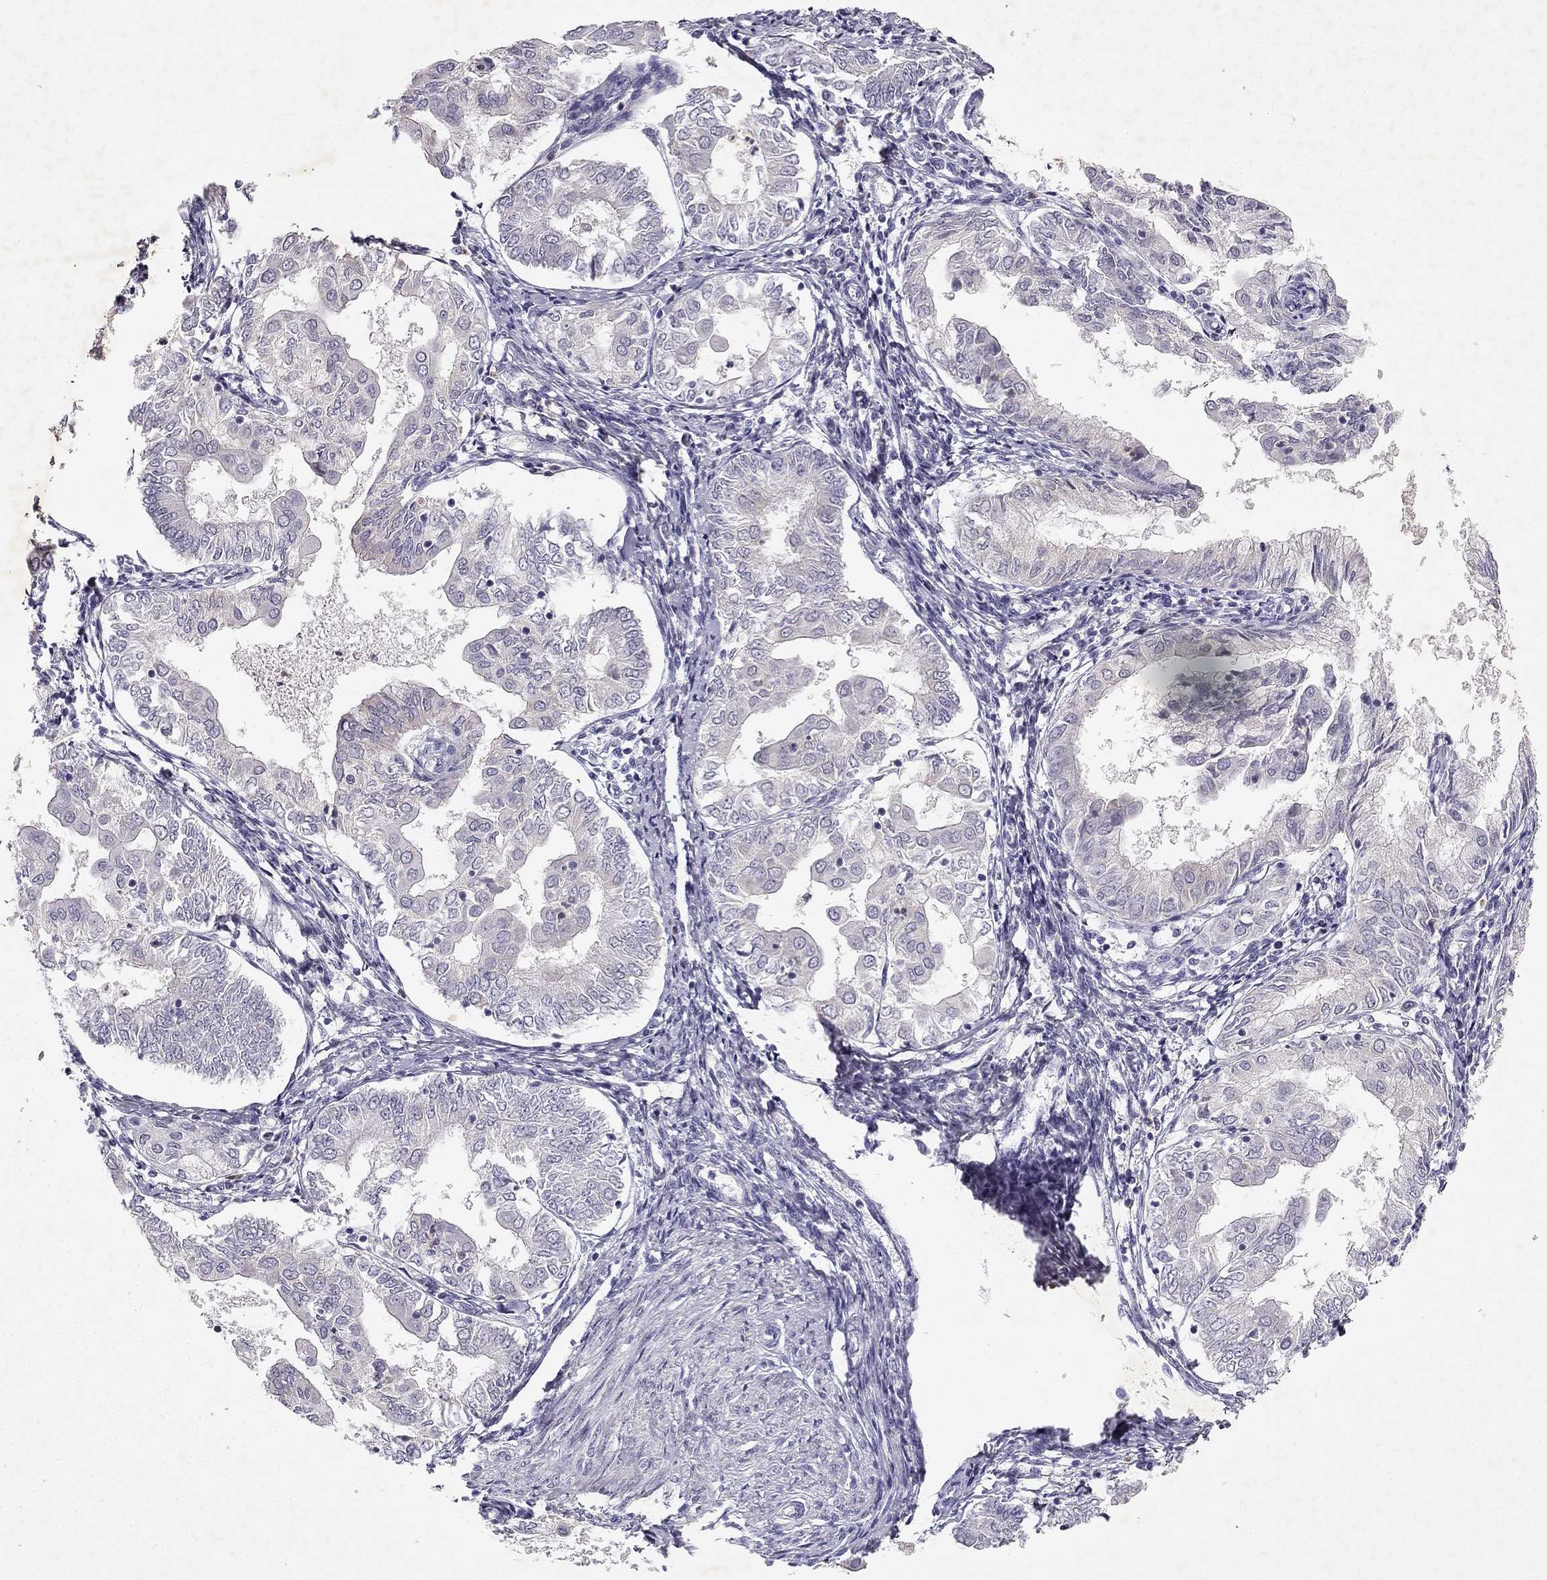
{"staining": {"intensity": "negative", "quantity": "none", "location": "none"}, "tissue": "endometrial cancer", "cell_type": "Tumor cells", "image_type": "cancer", "snomed": [{"axis": "morphology", "description": "Adenocarcinoma, NOS"}, {"axis": "topography", "description": "Endometrium"}], "caption": "IHC histopathology image of neoplastic tissue: human endometrial adenocarcinoma stained with DAB displays no significant protein staining in tumor cells. (DAB (3,3'-diaminobenzidine) IHC with hematoxylin counter stain).", "gene": "SLC6A4", "patient": {"sex": "female", "age": 68}}